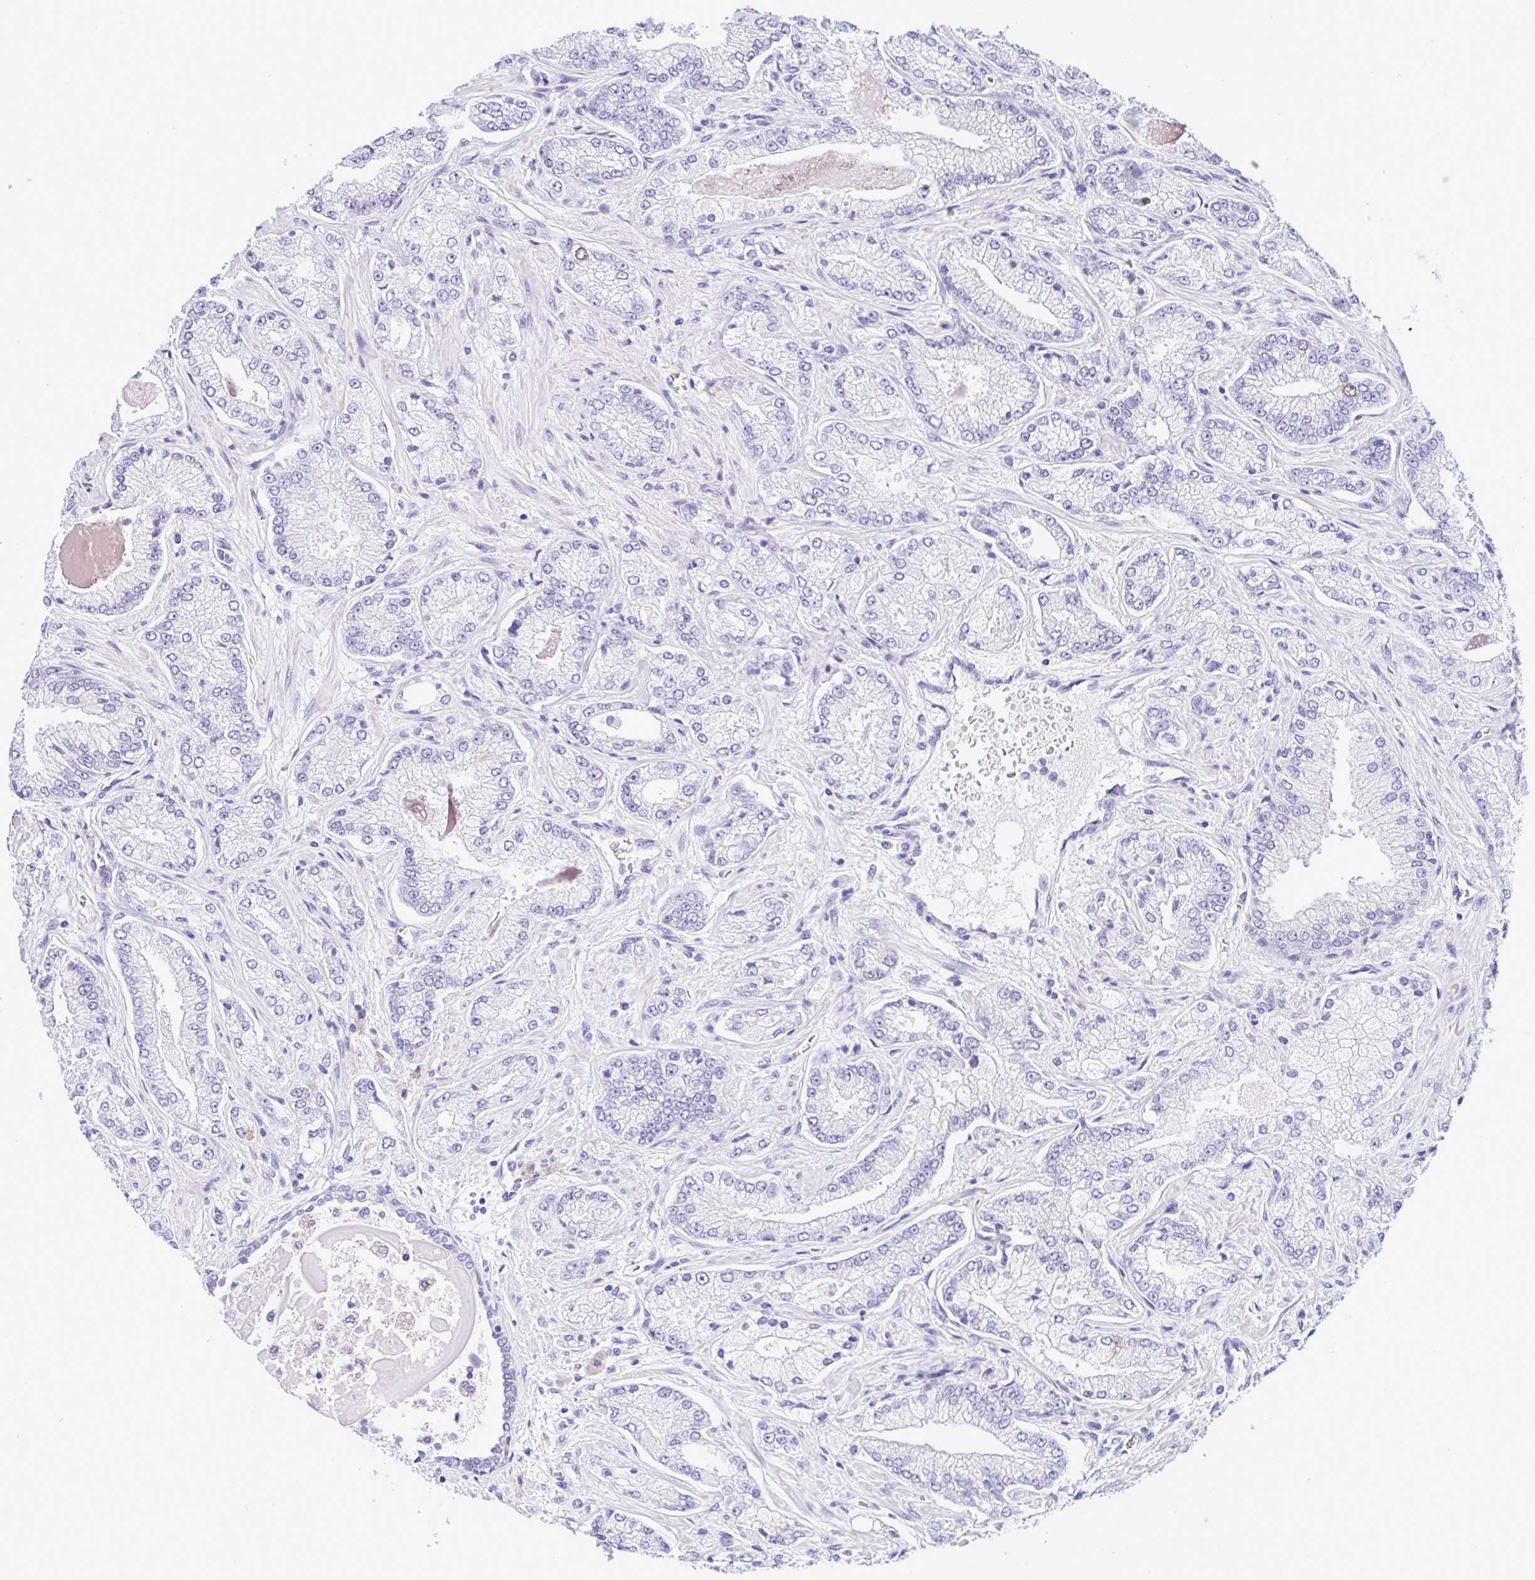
{"staining": {"intensity": "negative", "quantity": "none", "location": "none"}, "tissue": "prostate cancer", "cell_type": "Tumor cells", "image_type": "cancer", "snomed": [{"axis": "morphology", "description": "Normal tissue, NOS"}, {"axis": "morphology", "description": "Adenocarcinoma, High grade"}, {"axis": "topography", "description": "Prostate"}, {"axis": "topography", "description": "Peripheral nerve tissue"}], "caption": "High-grade adenocarcinoma (prostate) was stained to show a protein in brown. There is no significant expression in tumor cells.", "gene": "RRM2", "patient": {"sex": "male", "age": 68}}